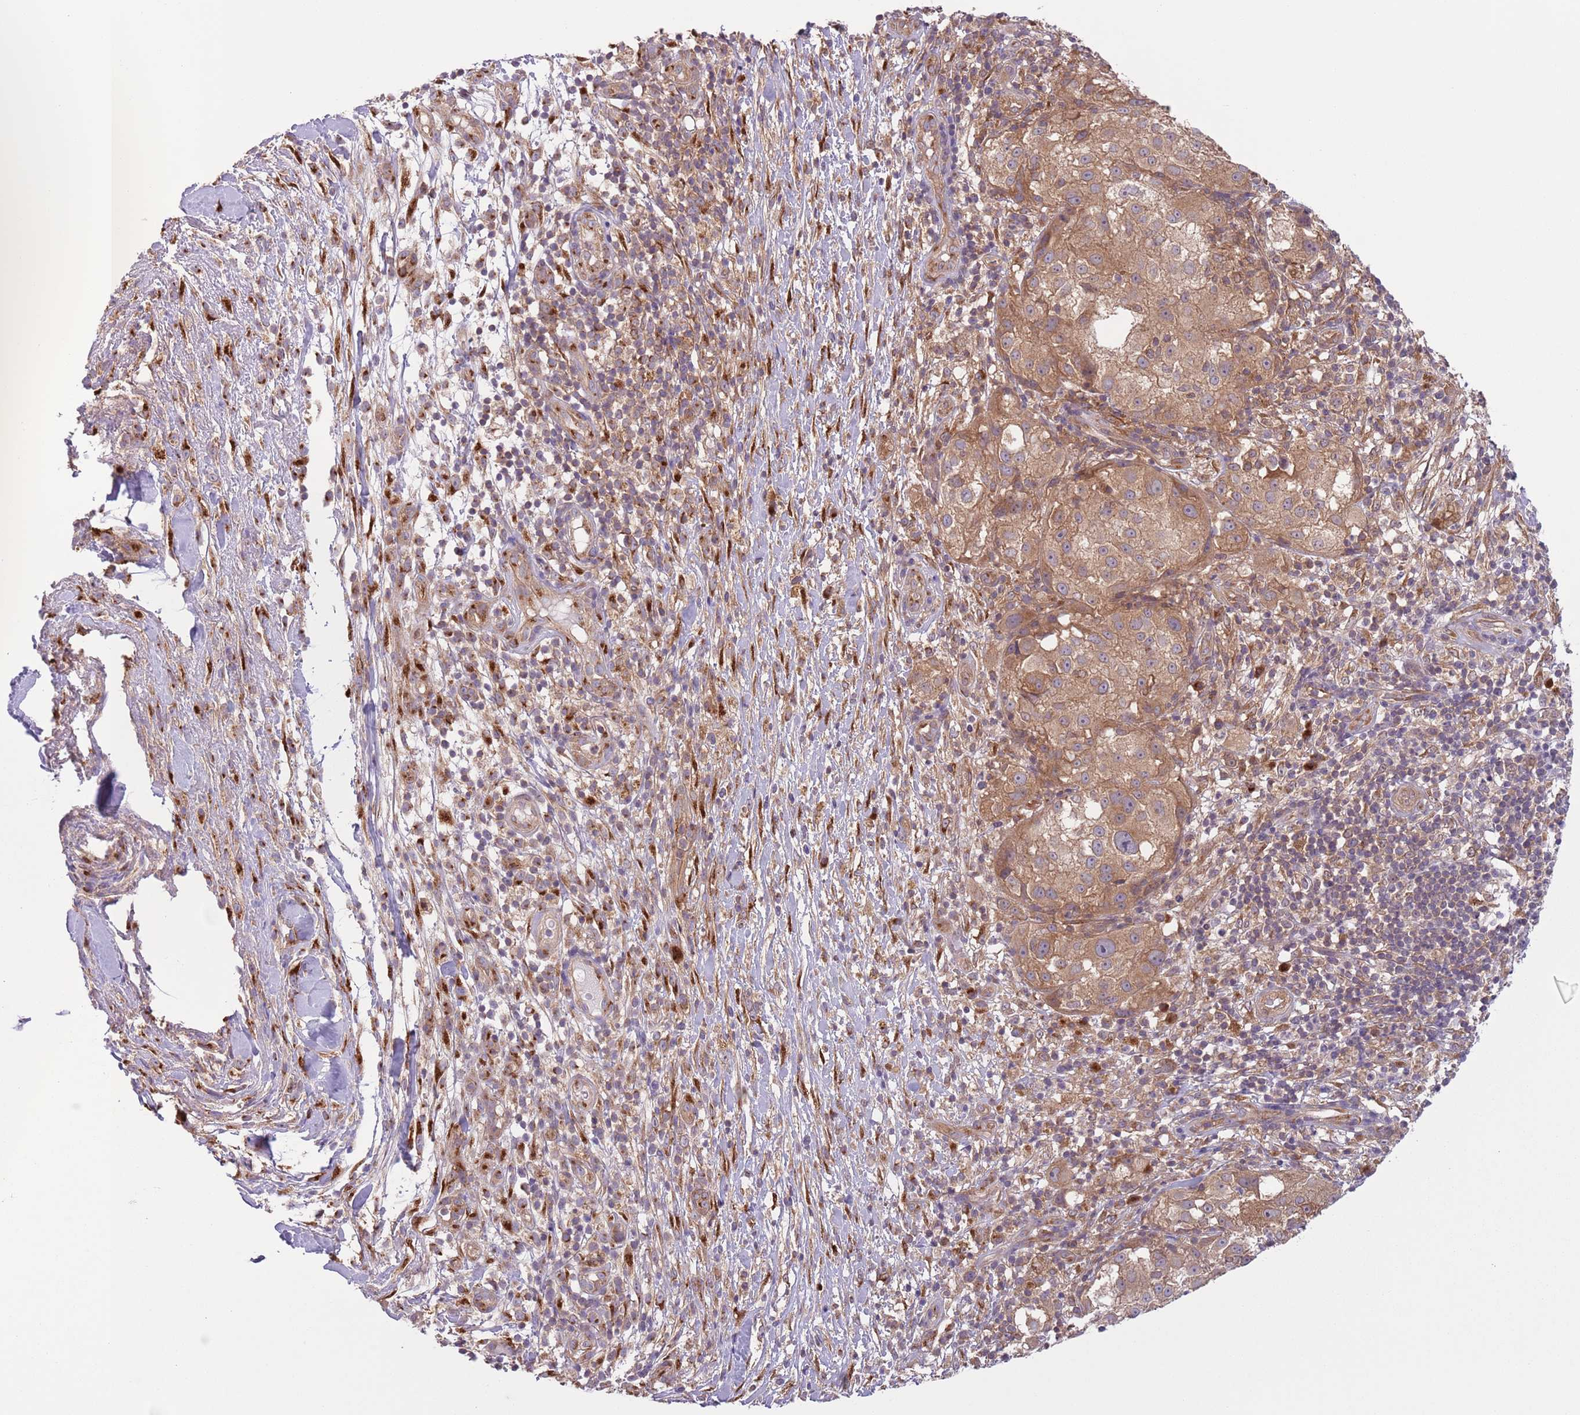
{"staining": {"intensity": "weak", "quantity": "25%-75%", "location": "cytoplasmic/membranous"}, "tissue": "melanoma", "cell_type": "Tumor cells", "image_type": "cancer", "snomed": [{"axis": "morphology", "description": "Normal morphology"}, {"axis": "morphology", "description": "Malignant melanoma, NOS"}, {"axis": "topography", "description": "Skin"}], "caption": "A brown stain highlights weak cytoplasmic/membranous positivity of a protein in melanoma tumor cells.", "gene": "COPE", "patient": {"sex": "female", "age": 72}}